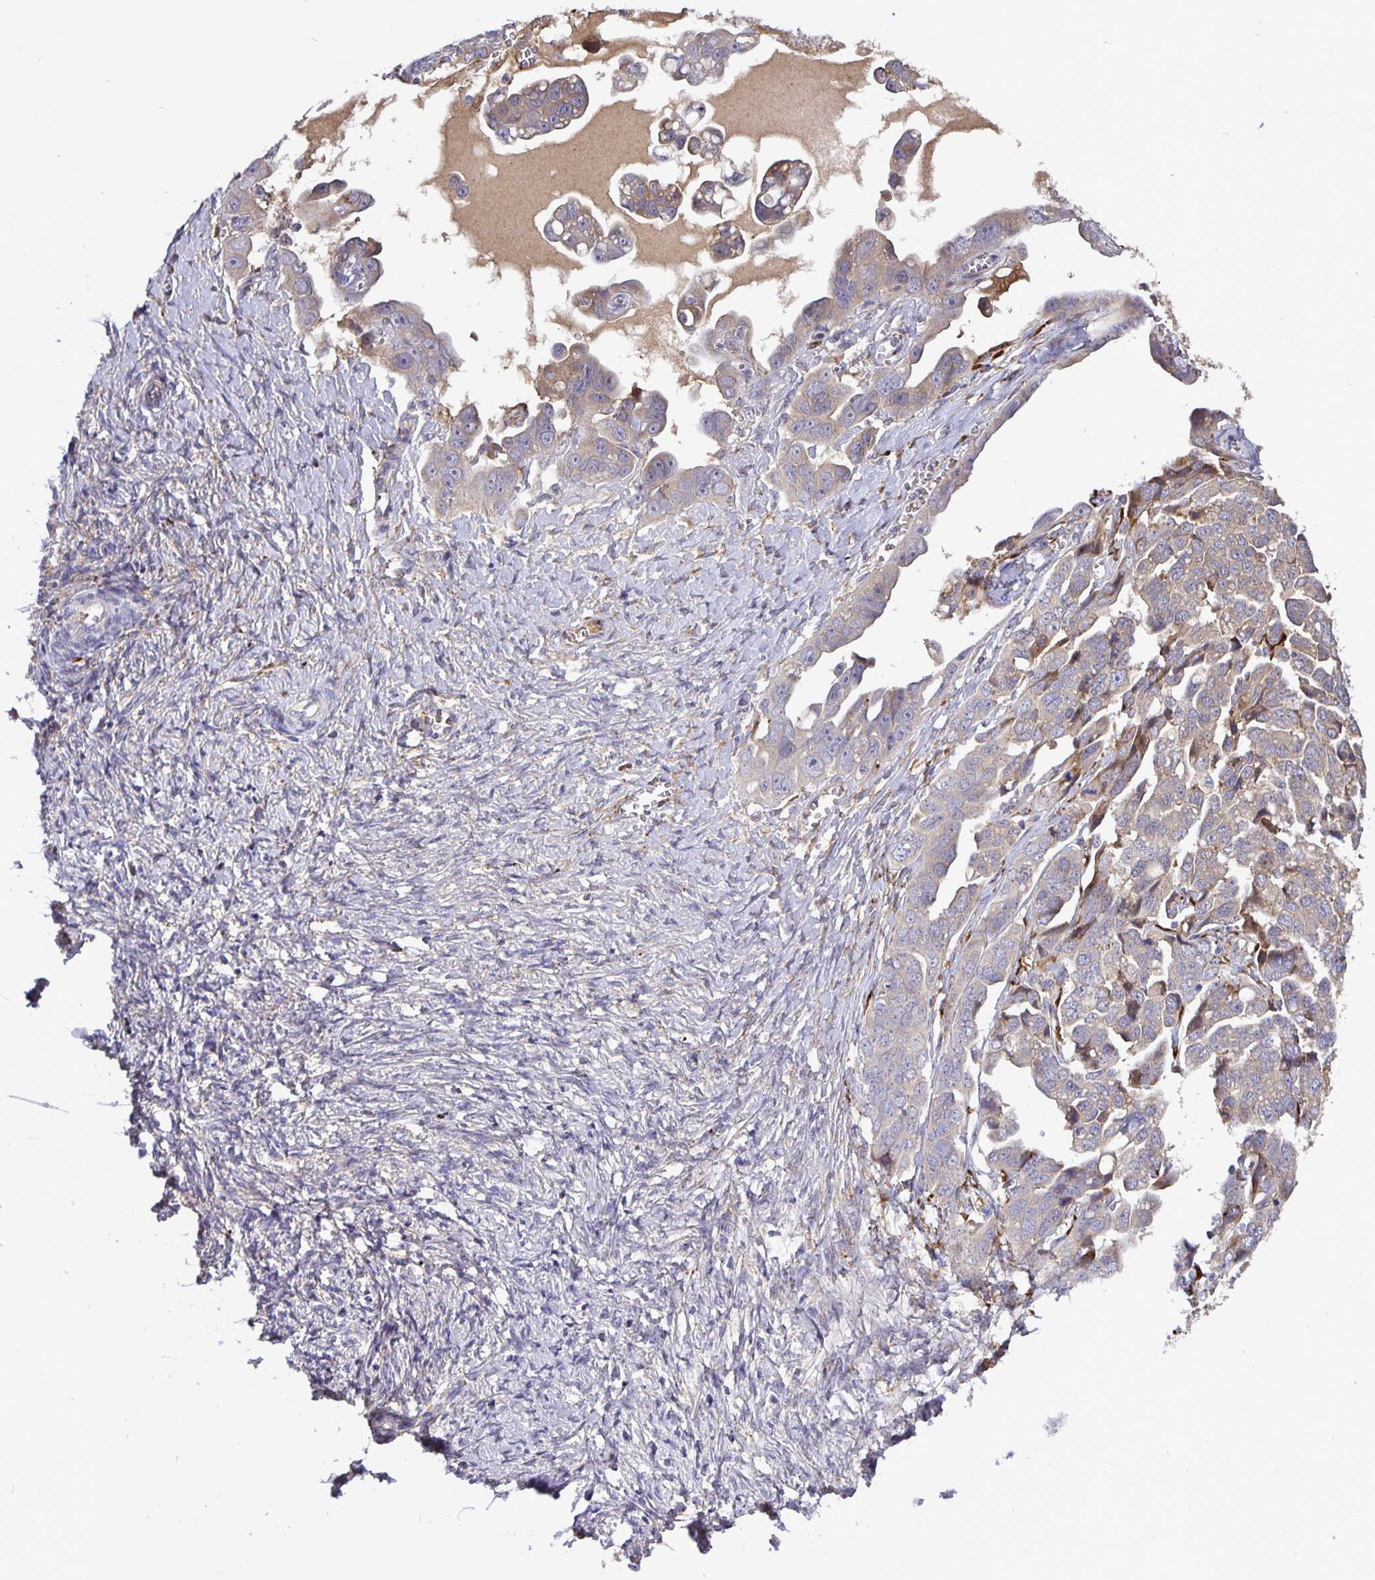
{"staining": {"intensity": "weak", "quantity": "25%-75%", "location": "cytoplasmic/membranous"}, "tissue": "ovarian cancer", "cell_type": "Tumor cells", "image_type": "cancer", "snomed": [{"axis": "morphology", "description": "Cystadenocarcinoma, serous, NOS"}, {"axis": "topography", "description": "Ovary"}], "caption": "Tumor cells display weak cytoplasmic/membranous staining in about 25%-75% of cells in ovarian cancer (serous cystadenocarcinoma). (DAB IHC with brightfield microscopy, high magnification).", "gene": "EML6", "patient": {"sex": "female", "age": 59}}